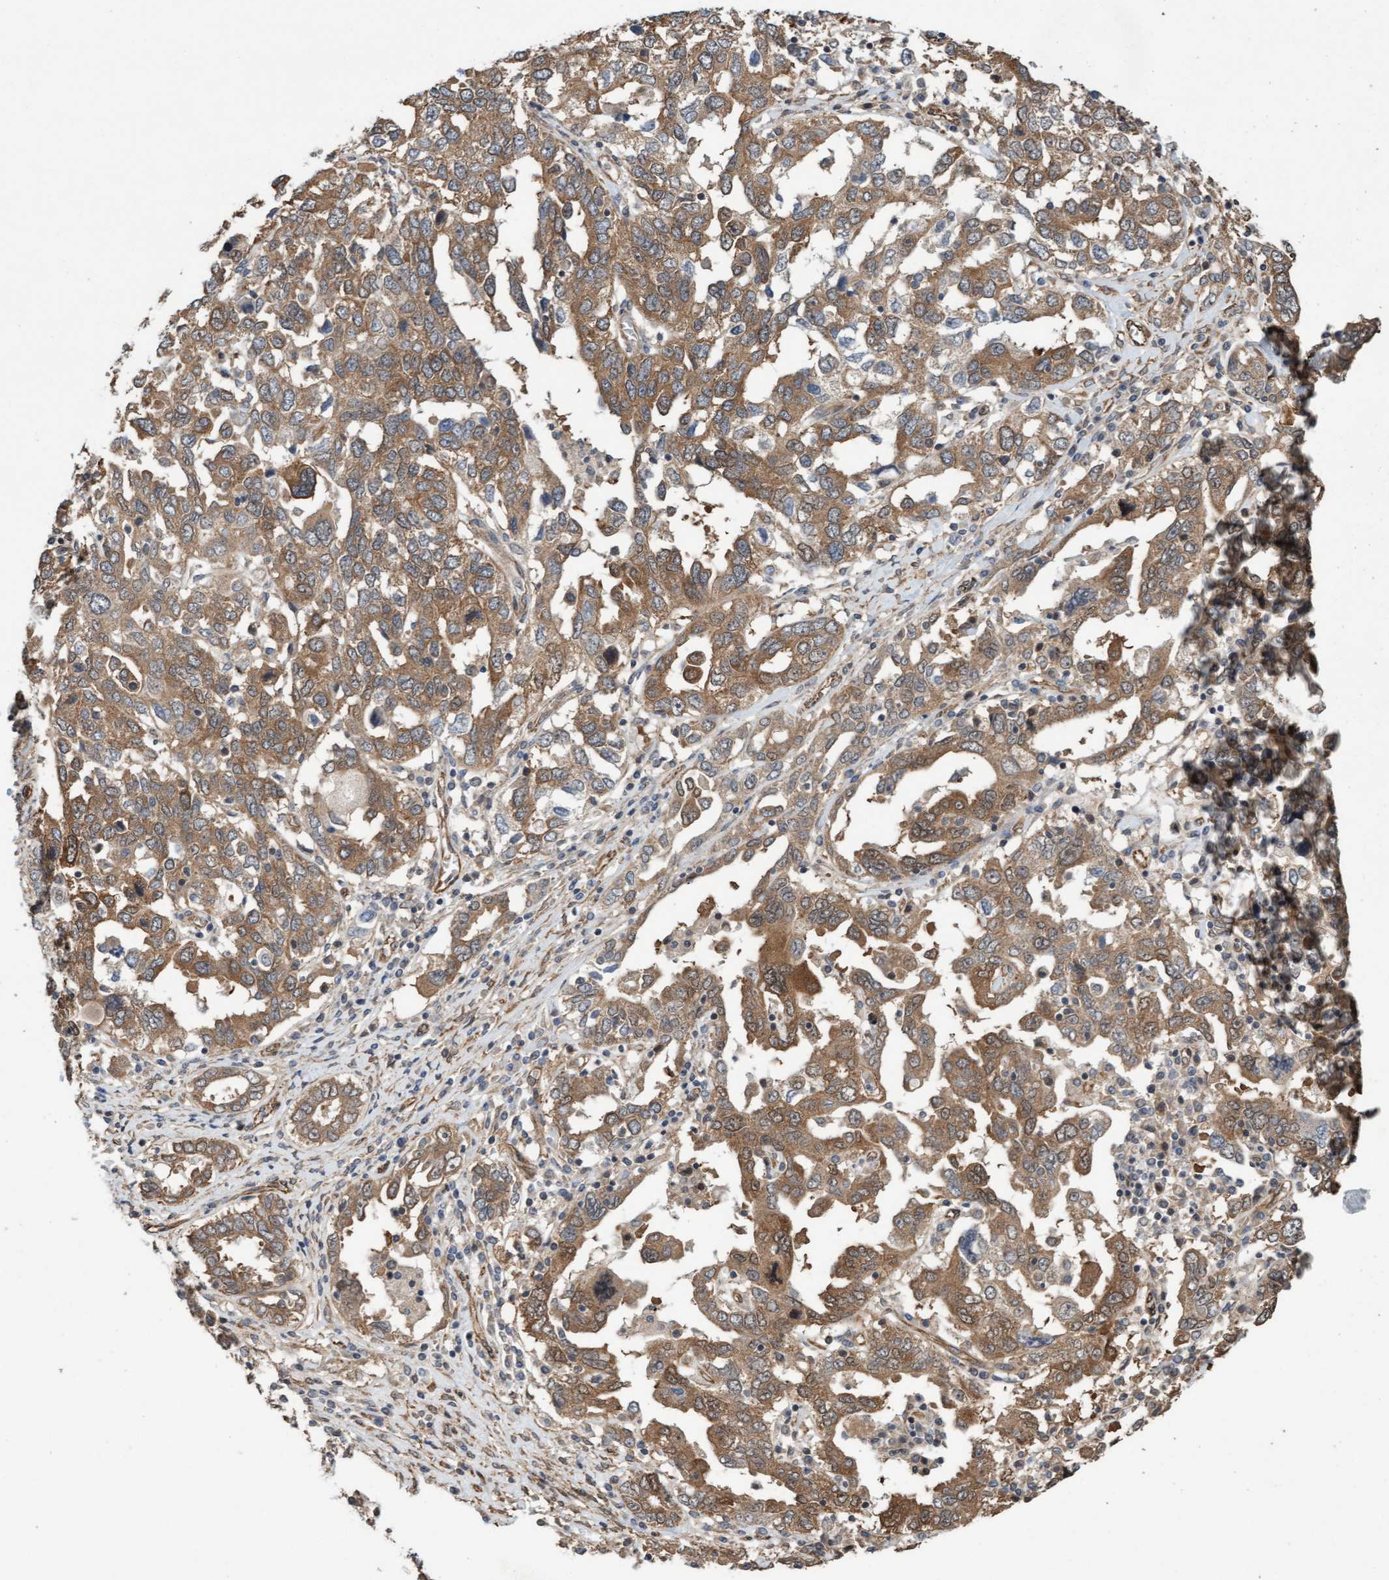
{"staining": {"intensity": "moderate", "quantity": ">75%", "location": "cytoplasmic/membranous"}, "tissue": "ovarian cancer", "cell_type": "Tumor cells", "image_type": "cancer", "snomed": [{"axis": "morphology", "description": "Carcinoma, endometroid"}, {"axis": "topography", "description": "Ovary"}], "caption": "DAB immunohistochemical staining of endometroid carcinoma (ovarian) shows moderate cytoplasmic/membranous protein positivity in about >75% of tumor cells.", "gene": "CDC42EP4", "patient": {"sex": "female", "age": 62}}